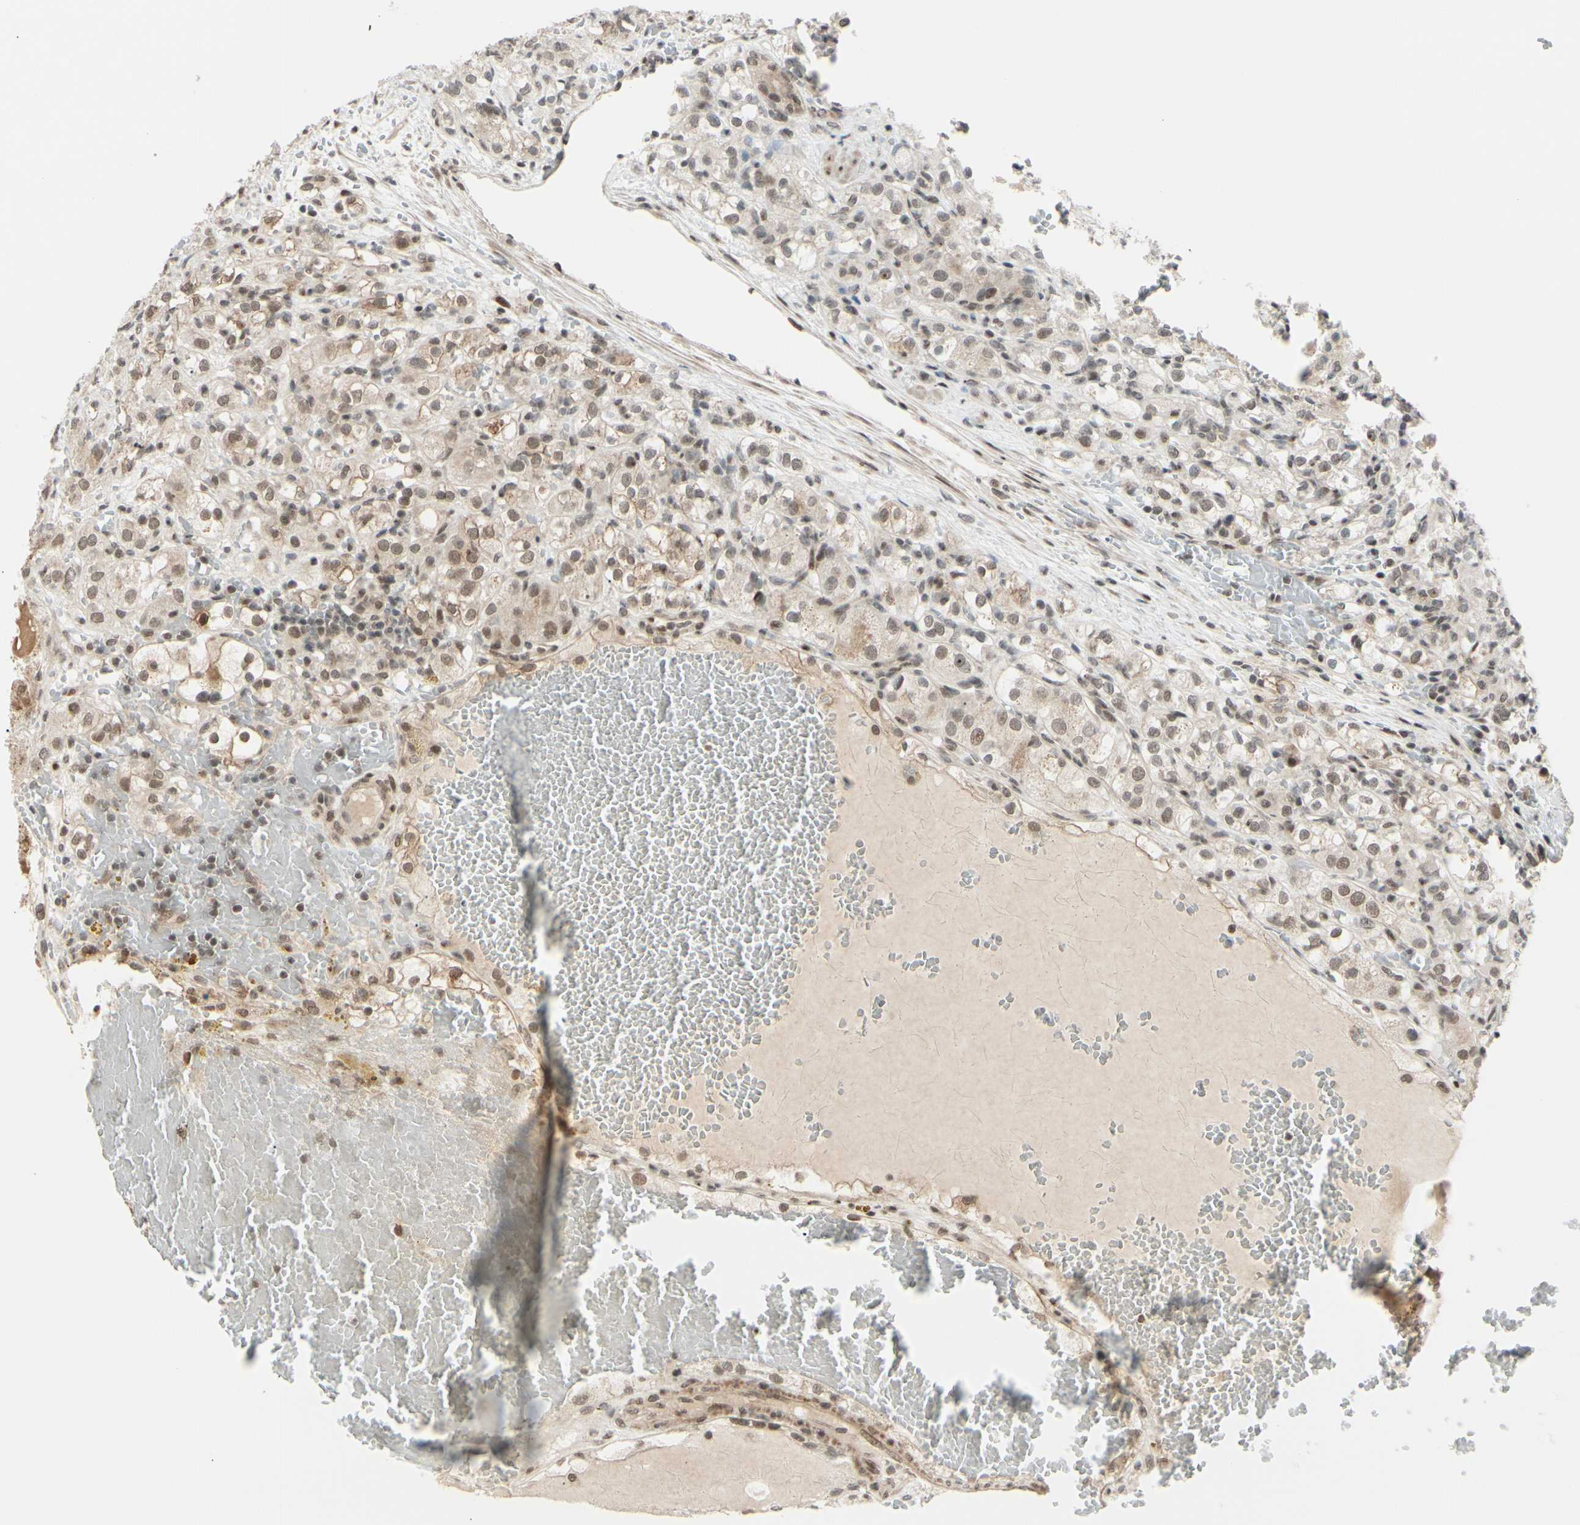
{"staining": {"intensity": "weak", "quantity": ">75%", "location": "cytoplasmic/membranous,nuclear"}, "tissue": "renal cancer", "cell_type": "Tumor cells", "image_type": "cancer", "snomed": [{"axis": "morphology", "description": "Normal tissue, NOS"}, {"axis": "morphology", "description": "Adenocarcinoma, NOS"}, {"axis": "topography", "description": "Kidney"}], "caption": "Human renal cancer (adenocarcinoma) stained for a protein (brown) shows weak cytoplasmic/membranous and nuclear positive positivity in approximately >75% of tumor cells.", "gene": "BRMS1", "patient": {"sex": "male", "age": 61}}